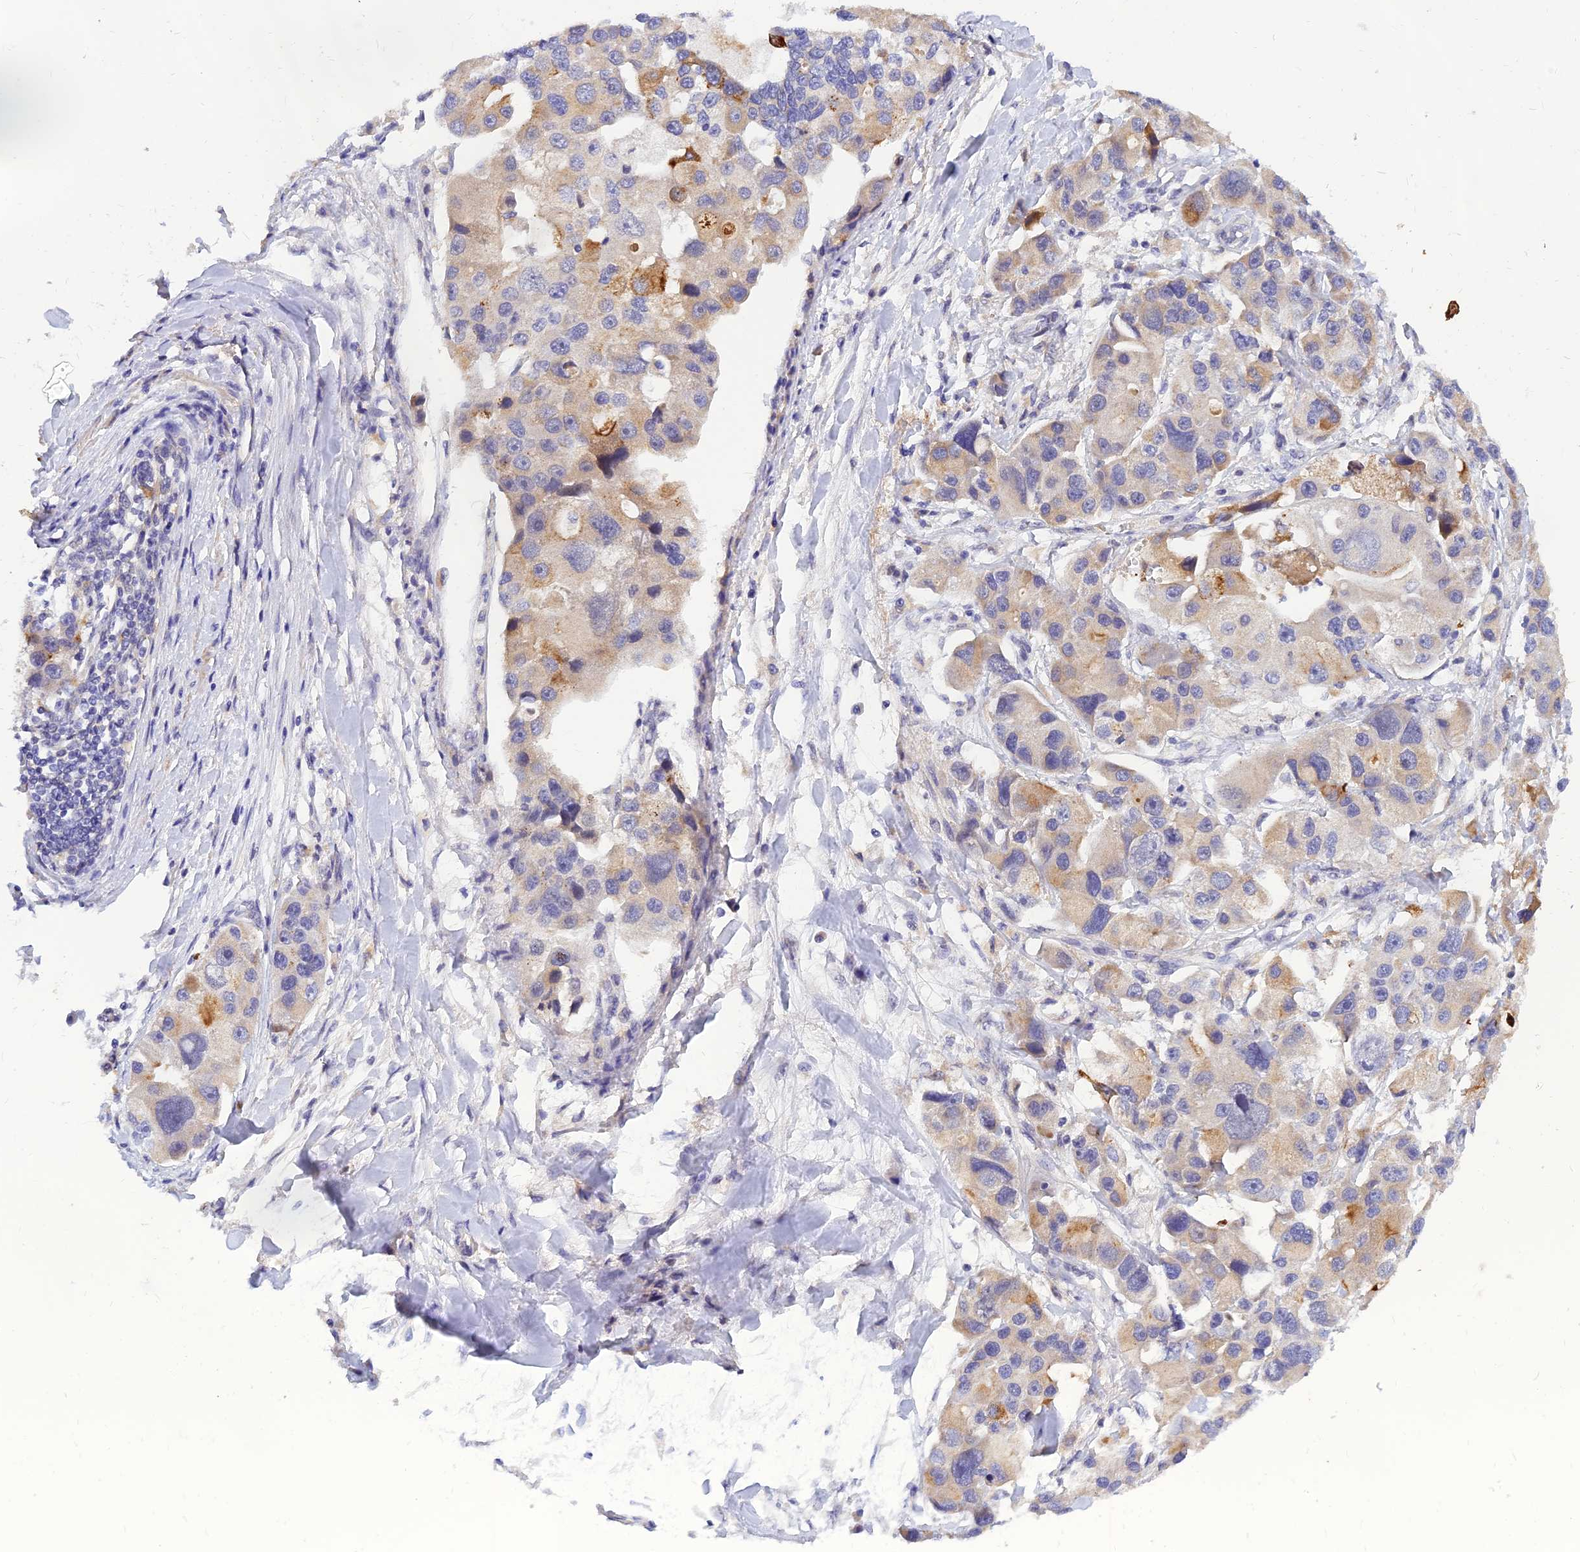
{"staining": {"intensity": "moderate", "quantity": "<25%", "location": "cytoplasmic/membranous"}, "tissue": "lung cancer", "cell_type": "Tumor cells", "image_type": "cancer", "snomed": [{"axis": "morphology", "description": "Adenocarcinoma, NOS"}, {"axis": "topography", "description": "Lung"}], "caption": "Protein analysis of lung cancer (adenocarcinoma) tissue demonstrates moderate cytoplasmic/membranous staining in approximately <25% of tumor cells.", "gene": "ANKS4B", "patient": {"sex": "female", "age": 54}}